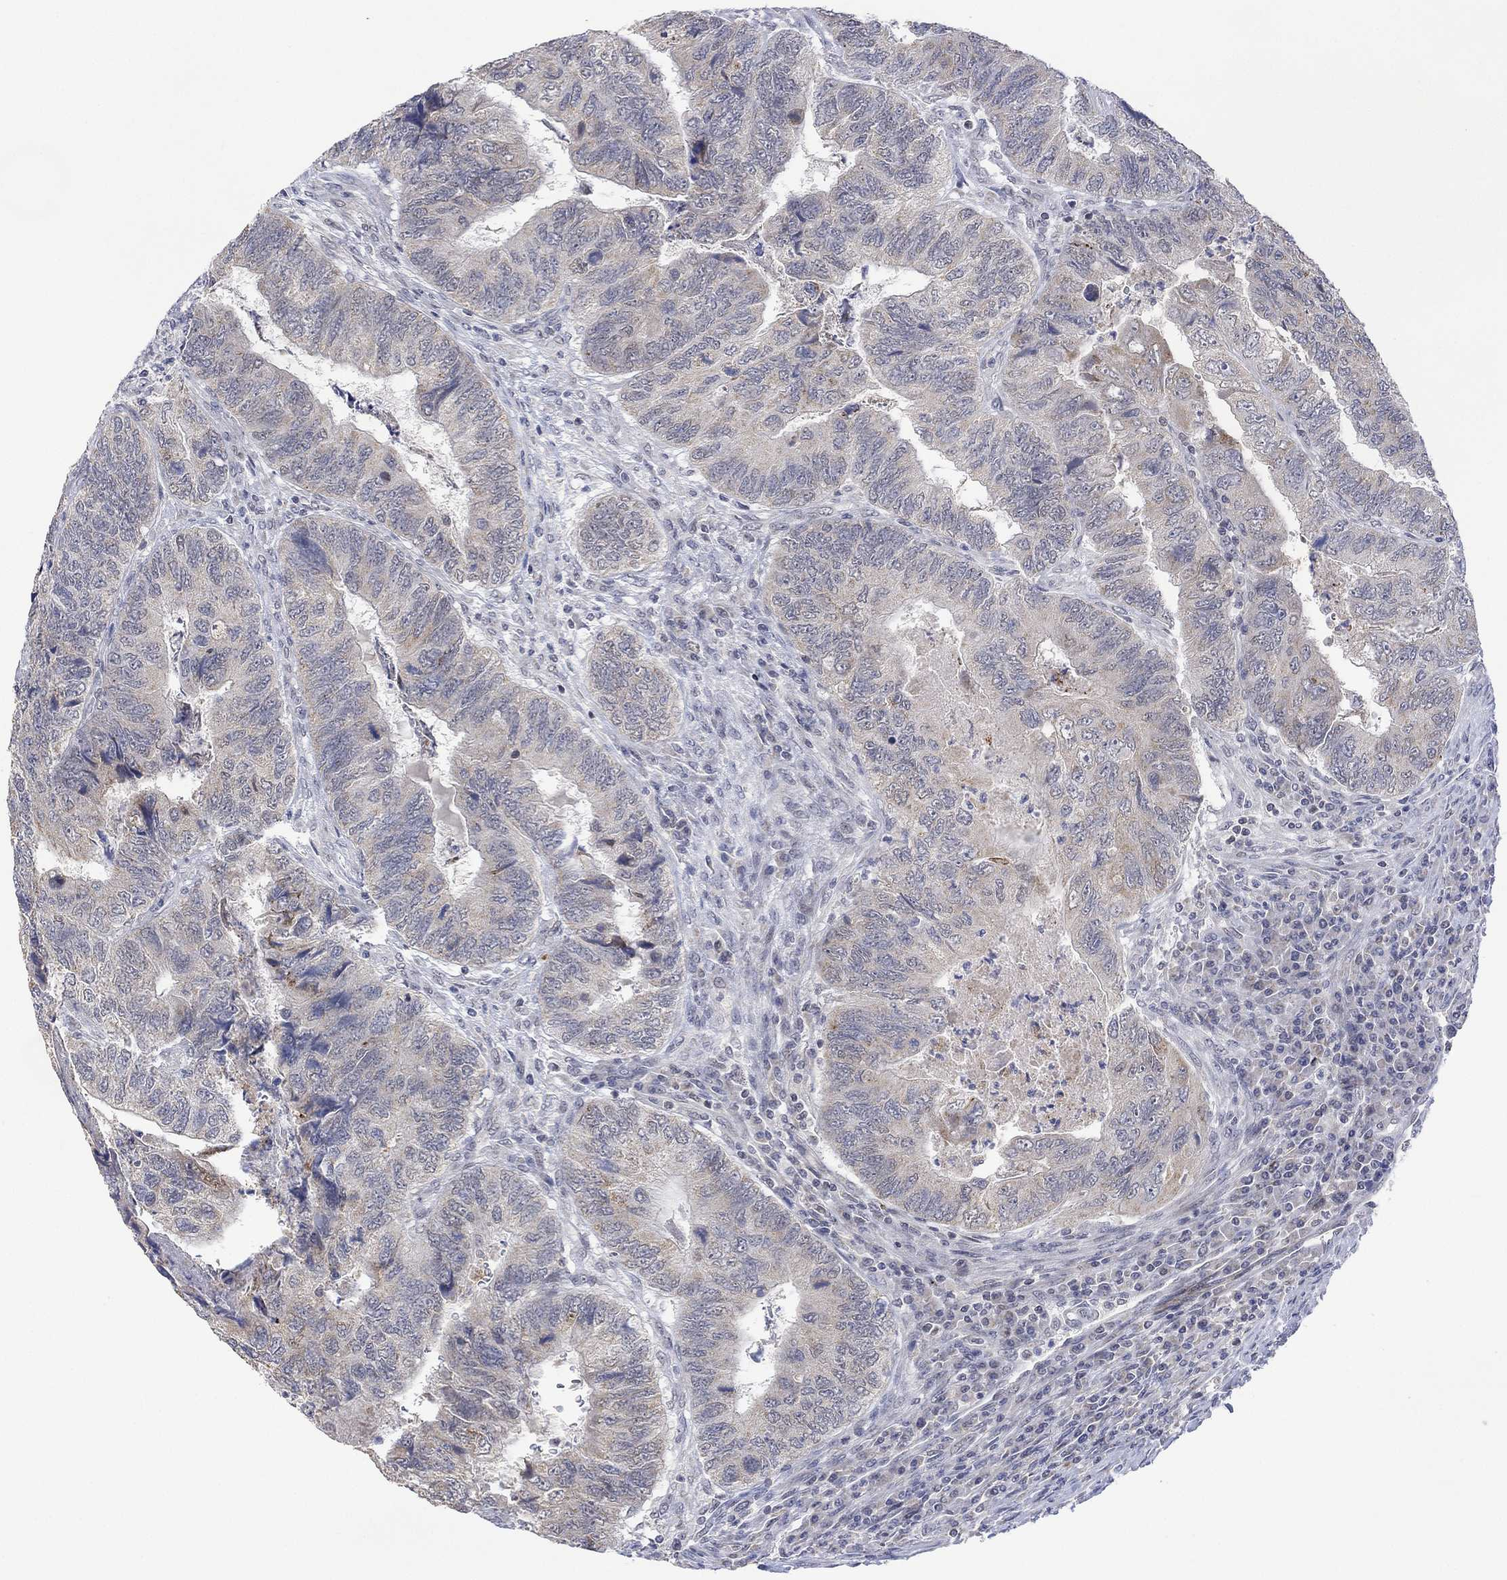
{"staining": {"intensity": "negative", "quantity": "none", "location": "none"}, "tissue": "colorectal cancer", "cell_type": "Tumor cells", "image_type": "cancer", "snomed": [{"axis": "morphology", "description": "Adenocarcinoma, NOS"}, {"axis": "topography", "description": "Colon"}], "caption": "DAB (3,3'-diaminobenzidine) immunohistochemical staining of colorectal adenocarcinoma demonstrates no significant staining in tumor cells.", "gene": "SLC48A1", "patient": {"sex": "female", "age": 67}}